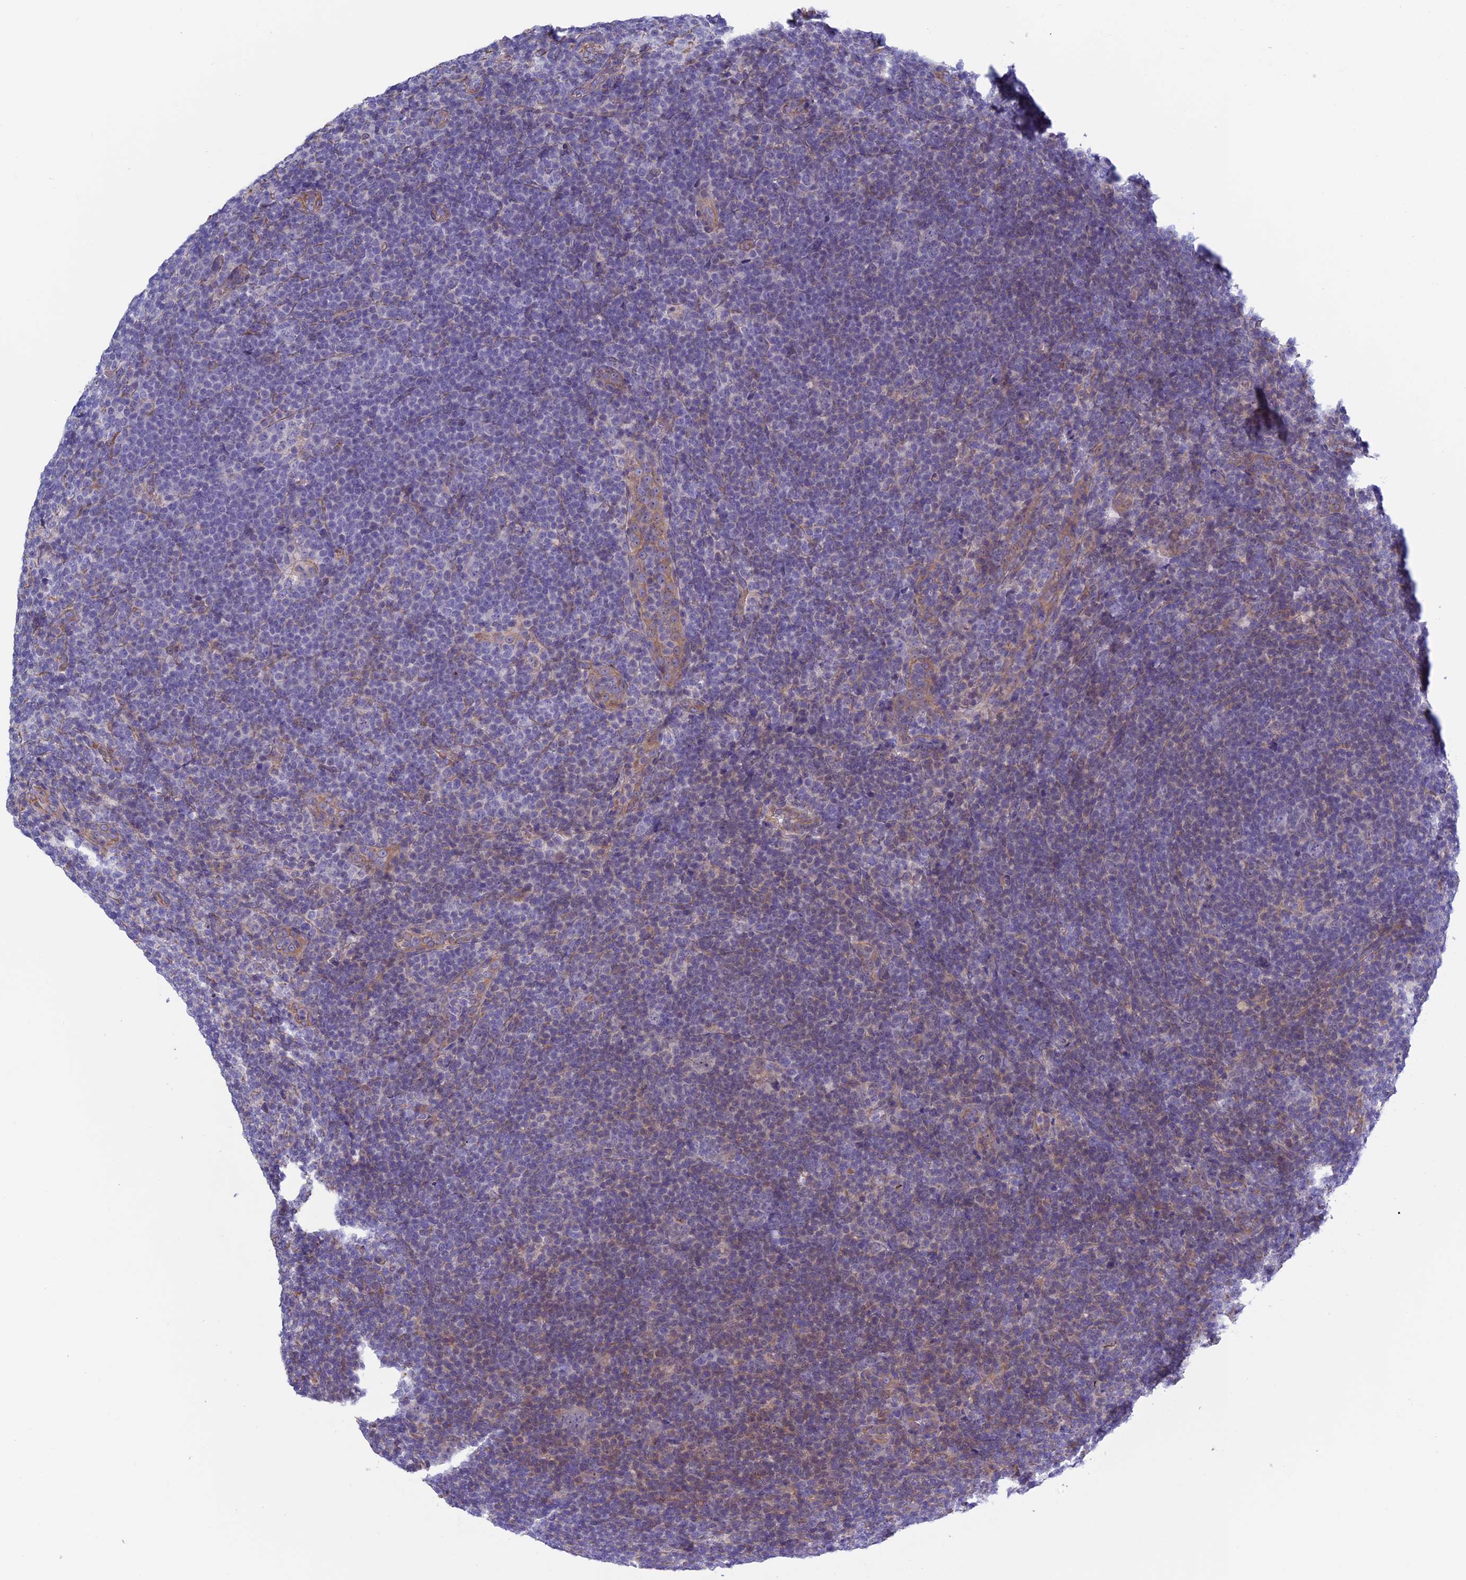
{"staining": {"intensity": "negative", "quantity": "none", "location": "none"}, "tissue": "lymphoma", "cell_type": "Tumor cells", "image_type": "cancer", "snomed": [{"axis": "morphology", "description": "Hodgkin's disease, NOS"}, {"axis": "topography", "description": "Lymph node"}], "caption": "High magnification brightfield microscopy of lymphoma stained with DAB (brown) and counterstained with hematoxylin (blue): tumor cells show no significant staining.", "gene": "BCL2L10", "patient": {"sex": "female", "age": 57}}